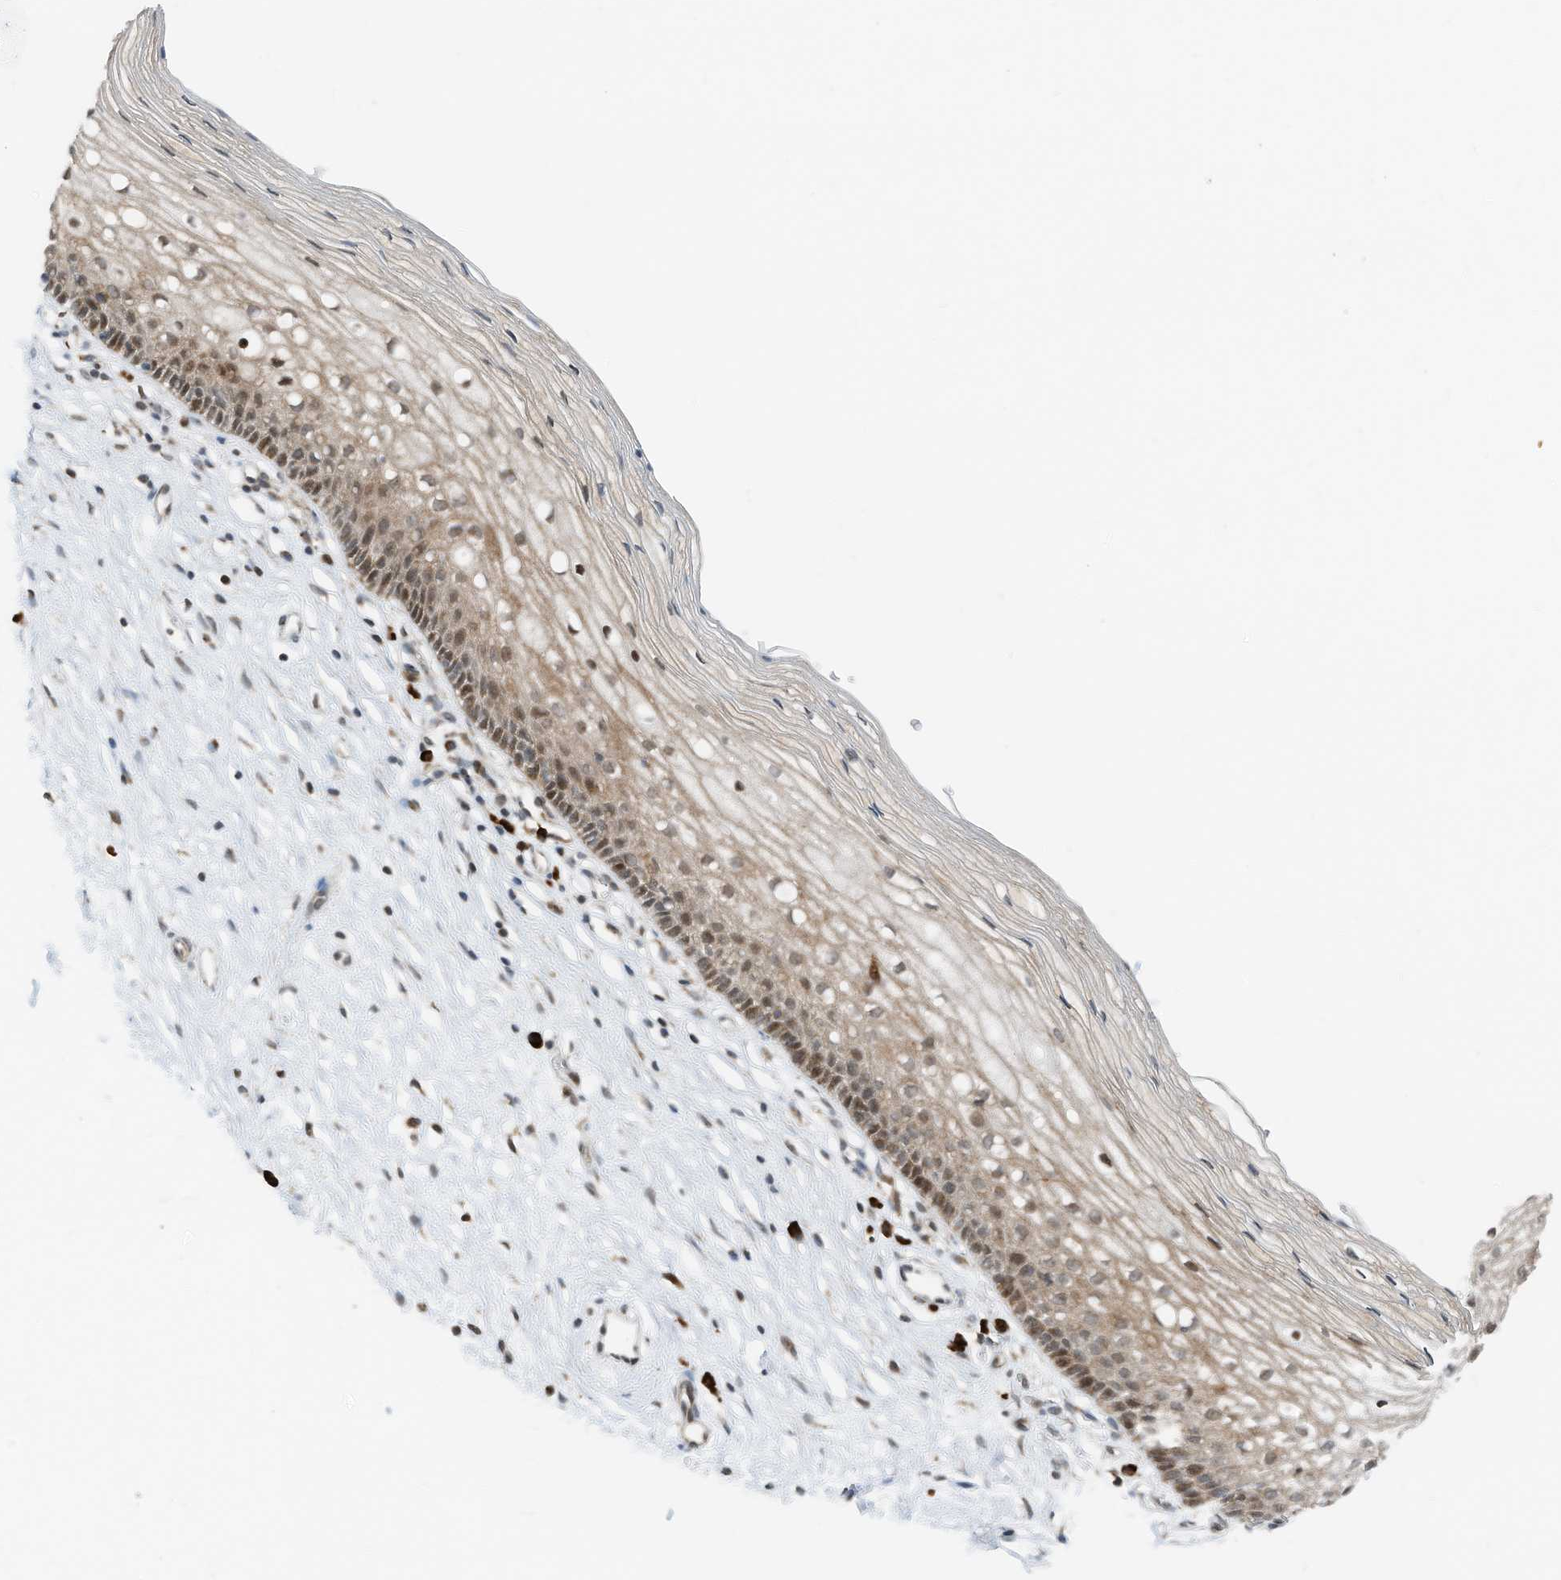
{"staining": {"intensity": "weak", "quantity": ">75%", "location": "cytoplasmic/membranous,nuclear"}, "tissue": "cervix", "cell_type": "Glandular cells", "image_type": "normal", "snomed": [{"axis": "morphology", "description": "Normal tissue, NOS"}, {"axis": "topography", "description": "Cervix"}], "caption": "Protein expression analysis of unremarkable cervix reveals weak cytoplasmic/membranous,nuclear expression in about >75% of glandular cells.", "gene": "RMND1", "patient": {"sex": "female", "age": 27}}